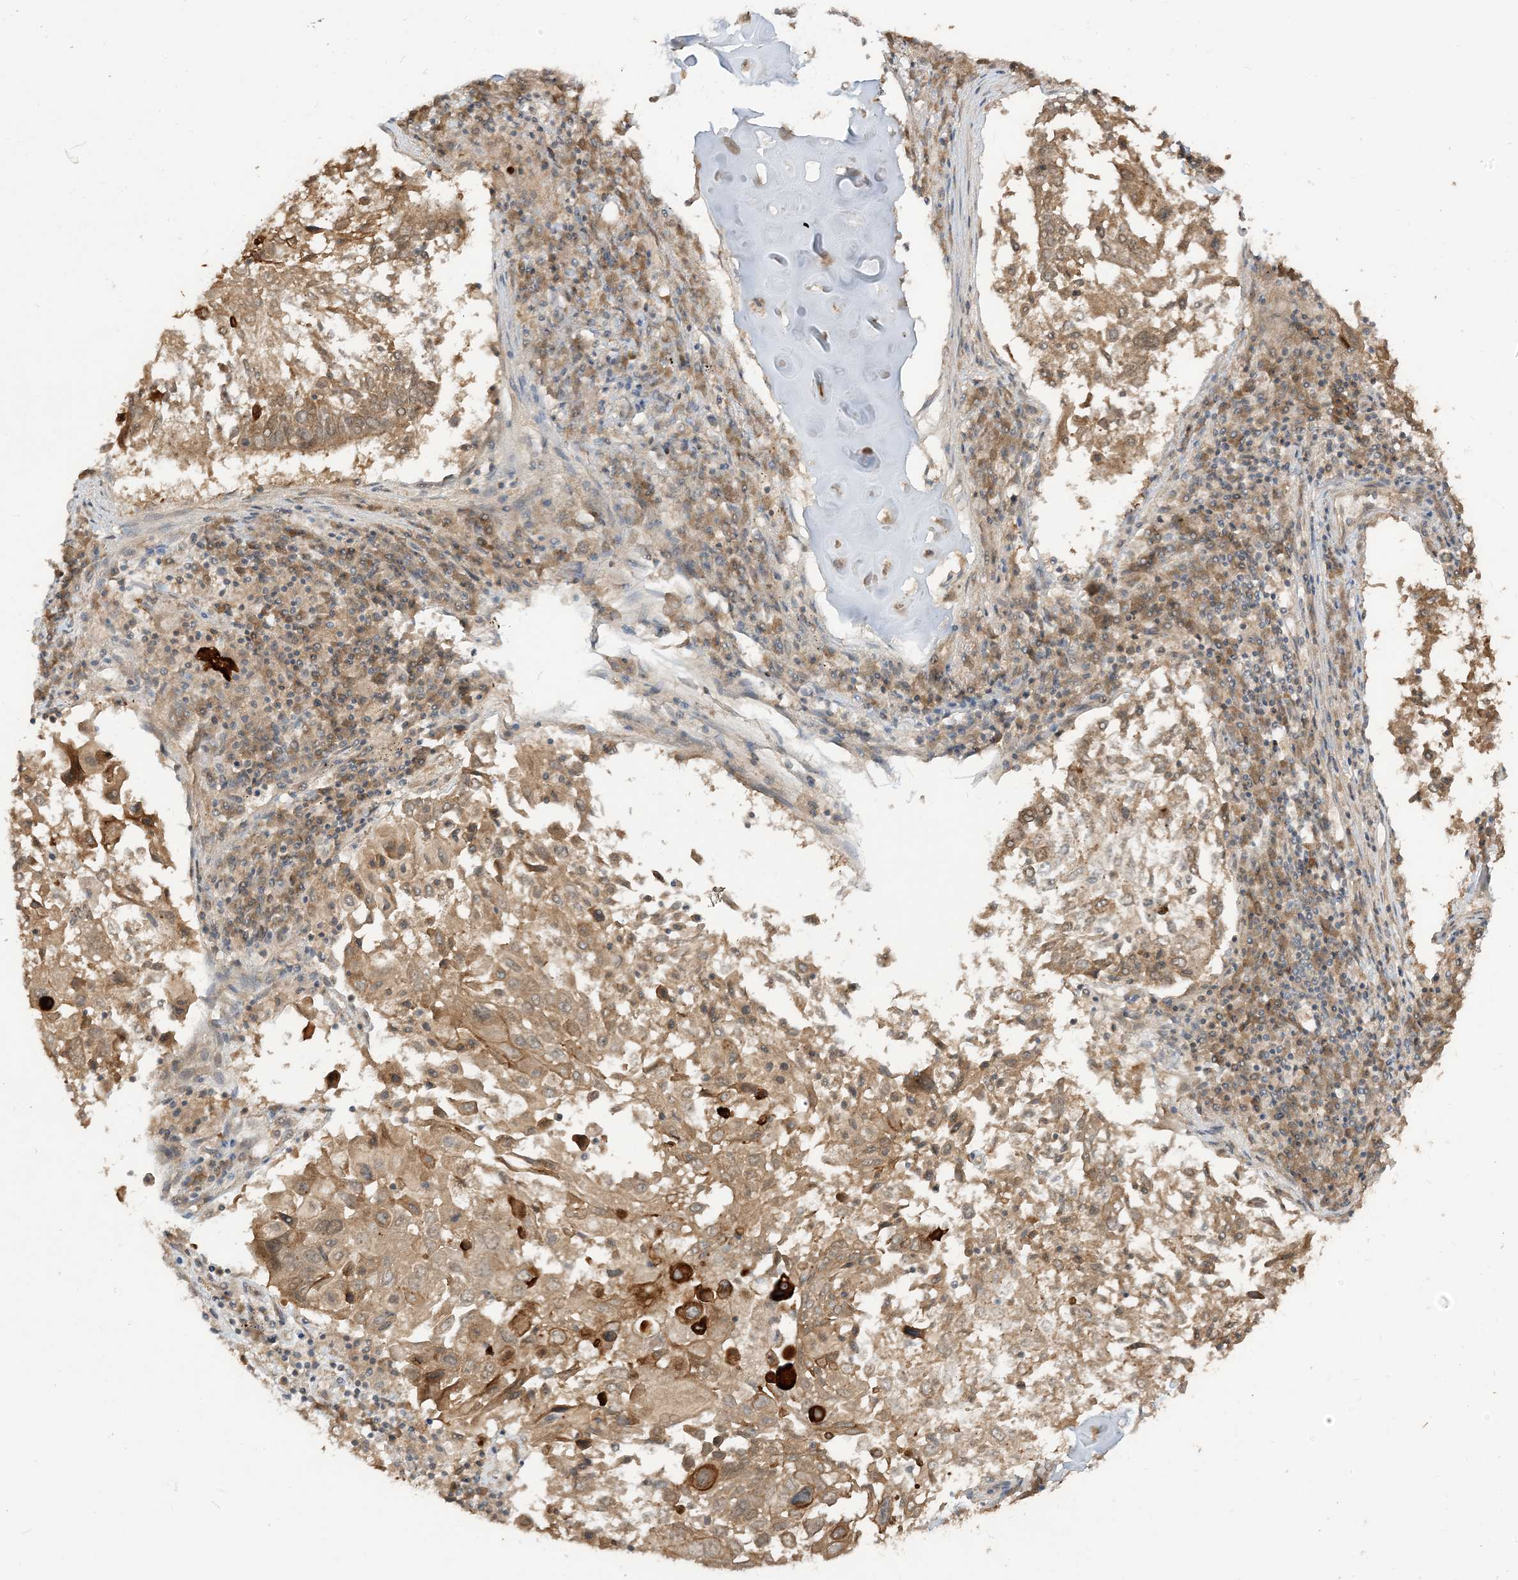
{"staining": {"intensity": "weak", "quantity": ">75%", "location": "cytoplasmic/membranous"}, "tissue": "lung cancer", "cell_type": "Tumor cells", "image_type": "cancer", "snomed": [{"axis": "morphology", "description": "Squamous cell carcinoma, NOS"}, {"axis": "topography", "description": "Lung"}], "caption": "This is a micrograph of immunohistochemistry staining of lung cancer (squamous cell carcinoma), which shows weak positivity in the cytoplasmic/membranous of tumor cells.", "gene": "TBCC", "patient": {"sex": "male", "age": 65}}